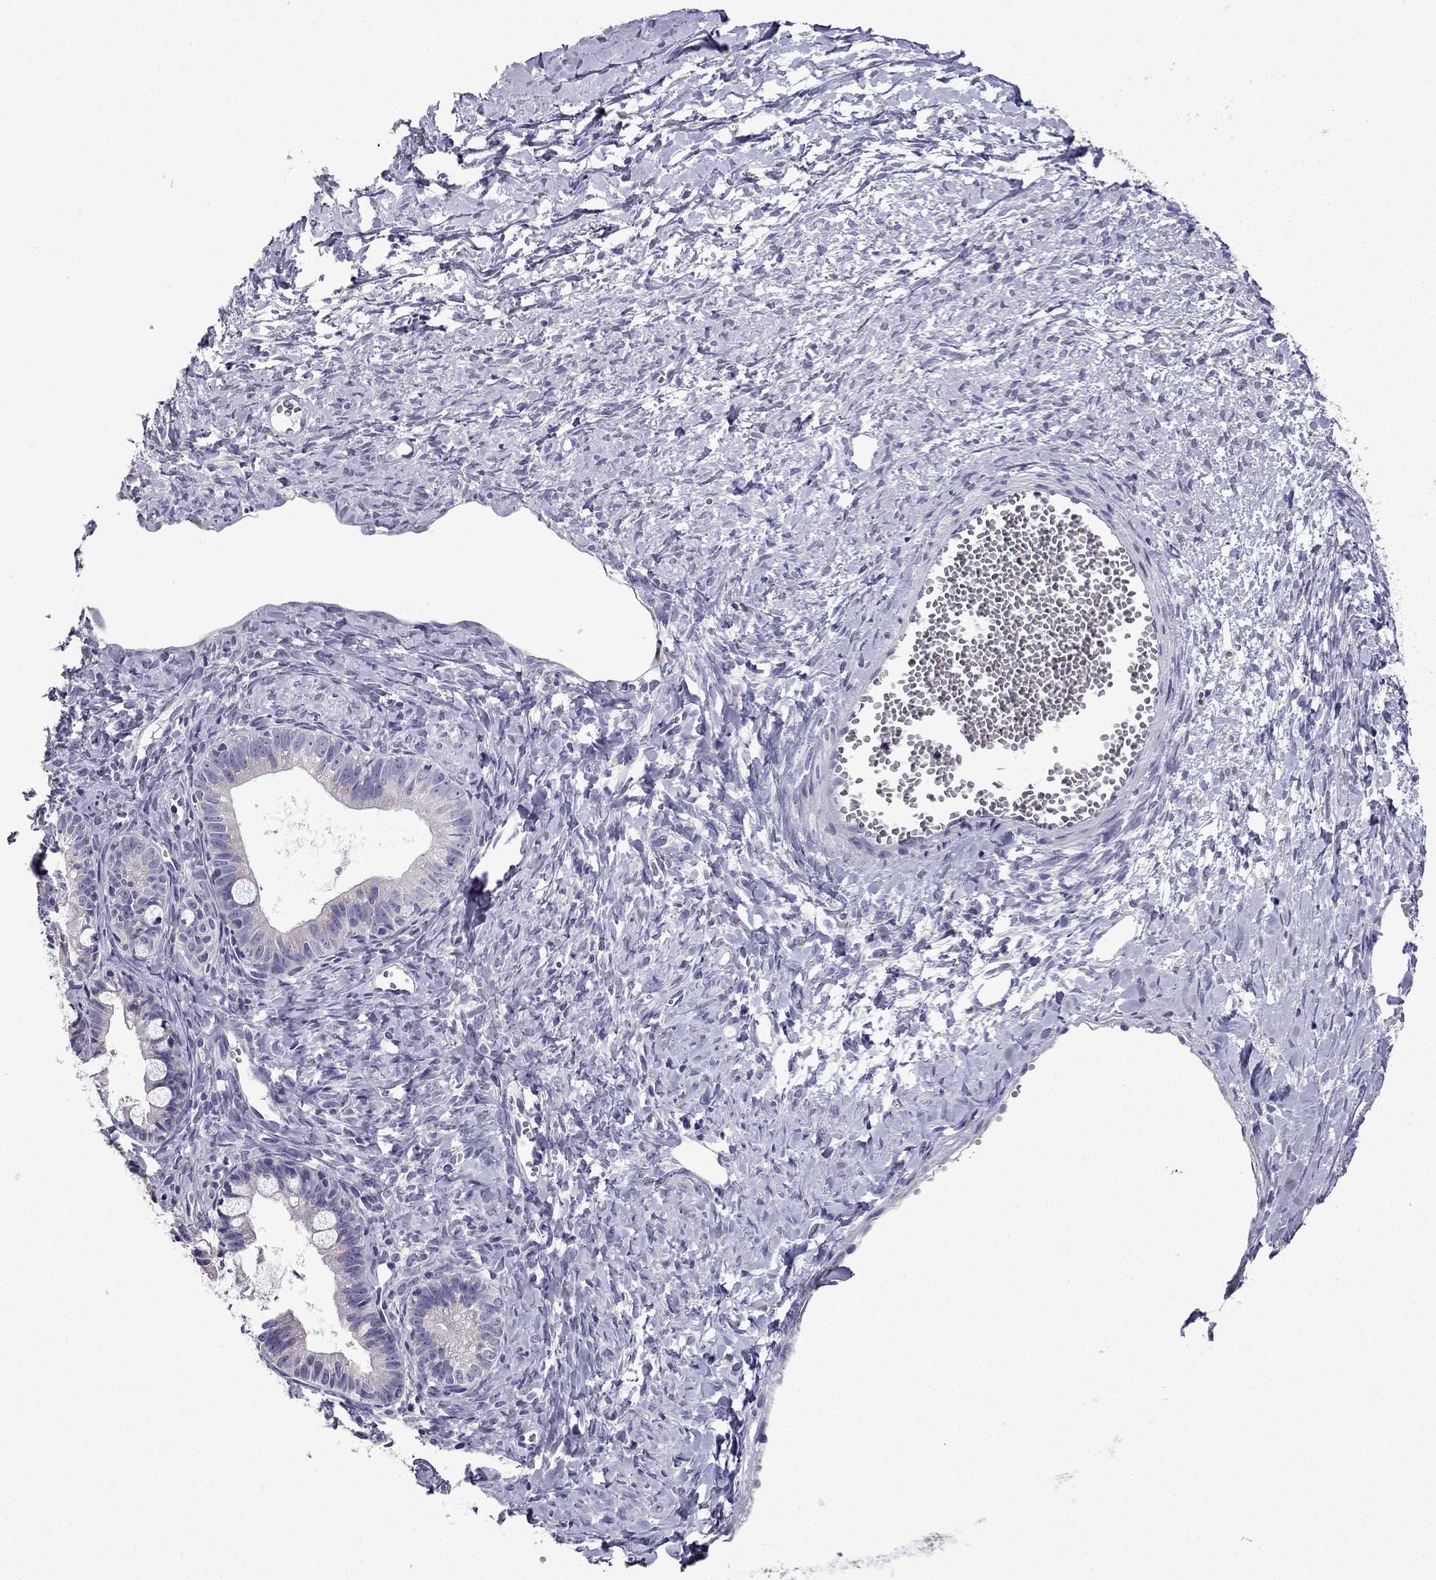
{"staining": {"intensity": "negative", "quantity": "none", "location": "none"}, "tissue": "ovarian cancer", "cell_type": "Tumor cells", "image_type": "cancer", "snomed": [{"axis": "morphology", "description": "Cystadenocarcinoma, mucinous, NOS"}, {"axis": "topography", "description": "Ovary"}], "caption": "High power microscopy photomicrograph of an IHC micrograph of ovarian cancer, revealing no significant expression in tumor cells.", "gene": "TTN", "patient": {"sex": "female", "age": 63}}